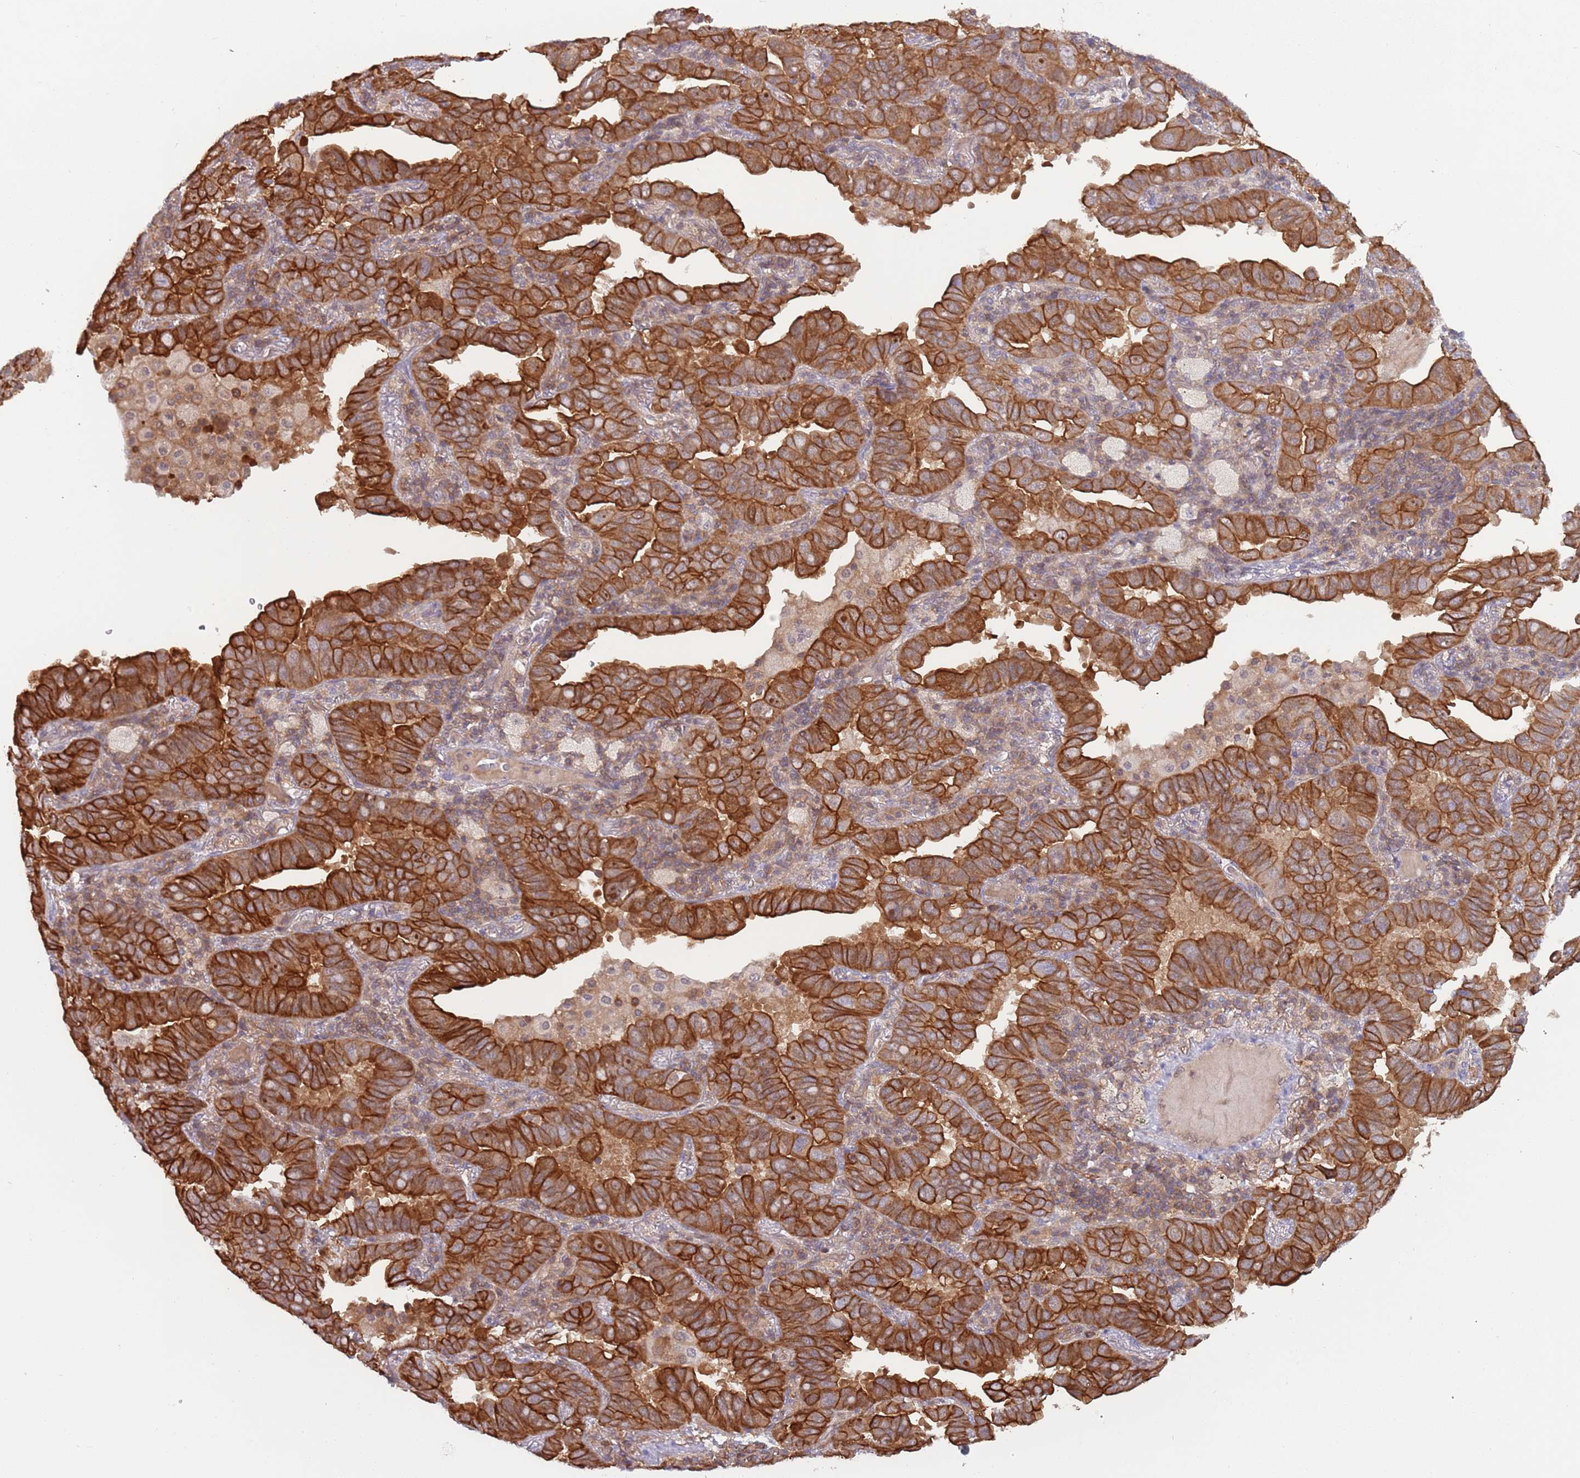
{"staining": {"intensity": "strong", "quantity": ">75%", "location": "cytoplasmic/membranous"}, "tissue": "lung cancer", "cell_type": "Tumor cells", "image_type": "cancer", "snomed": [{"axis": "morphology", "description": "Adenocarcinoma, NOS"}, {"axis": "topography", "description": "Lung"}], "caption": "Protein analysis of lung adenocarcinoma tissue demonstrates strong cytoplasmic/membranous staining in about >75% of tumor cells. (Brightfield microscopy of DAB IHC at high magnification).", "gene": "GSDMD", "patient": {"sex": "male", "age": 64}}